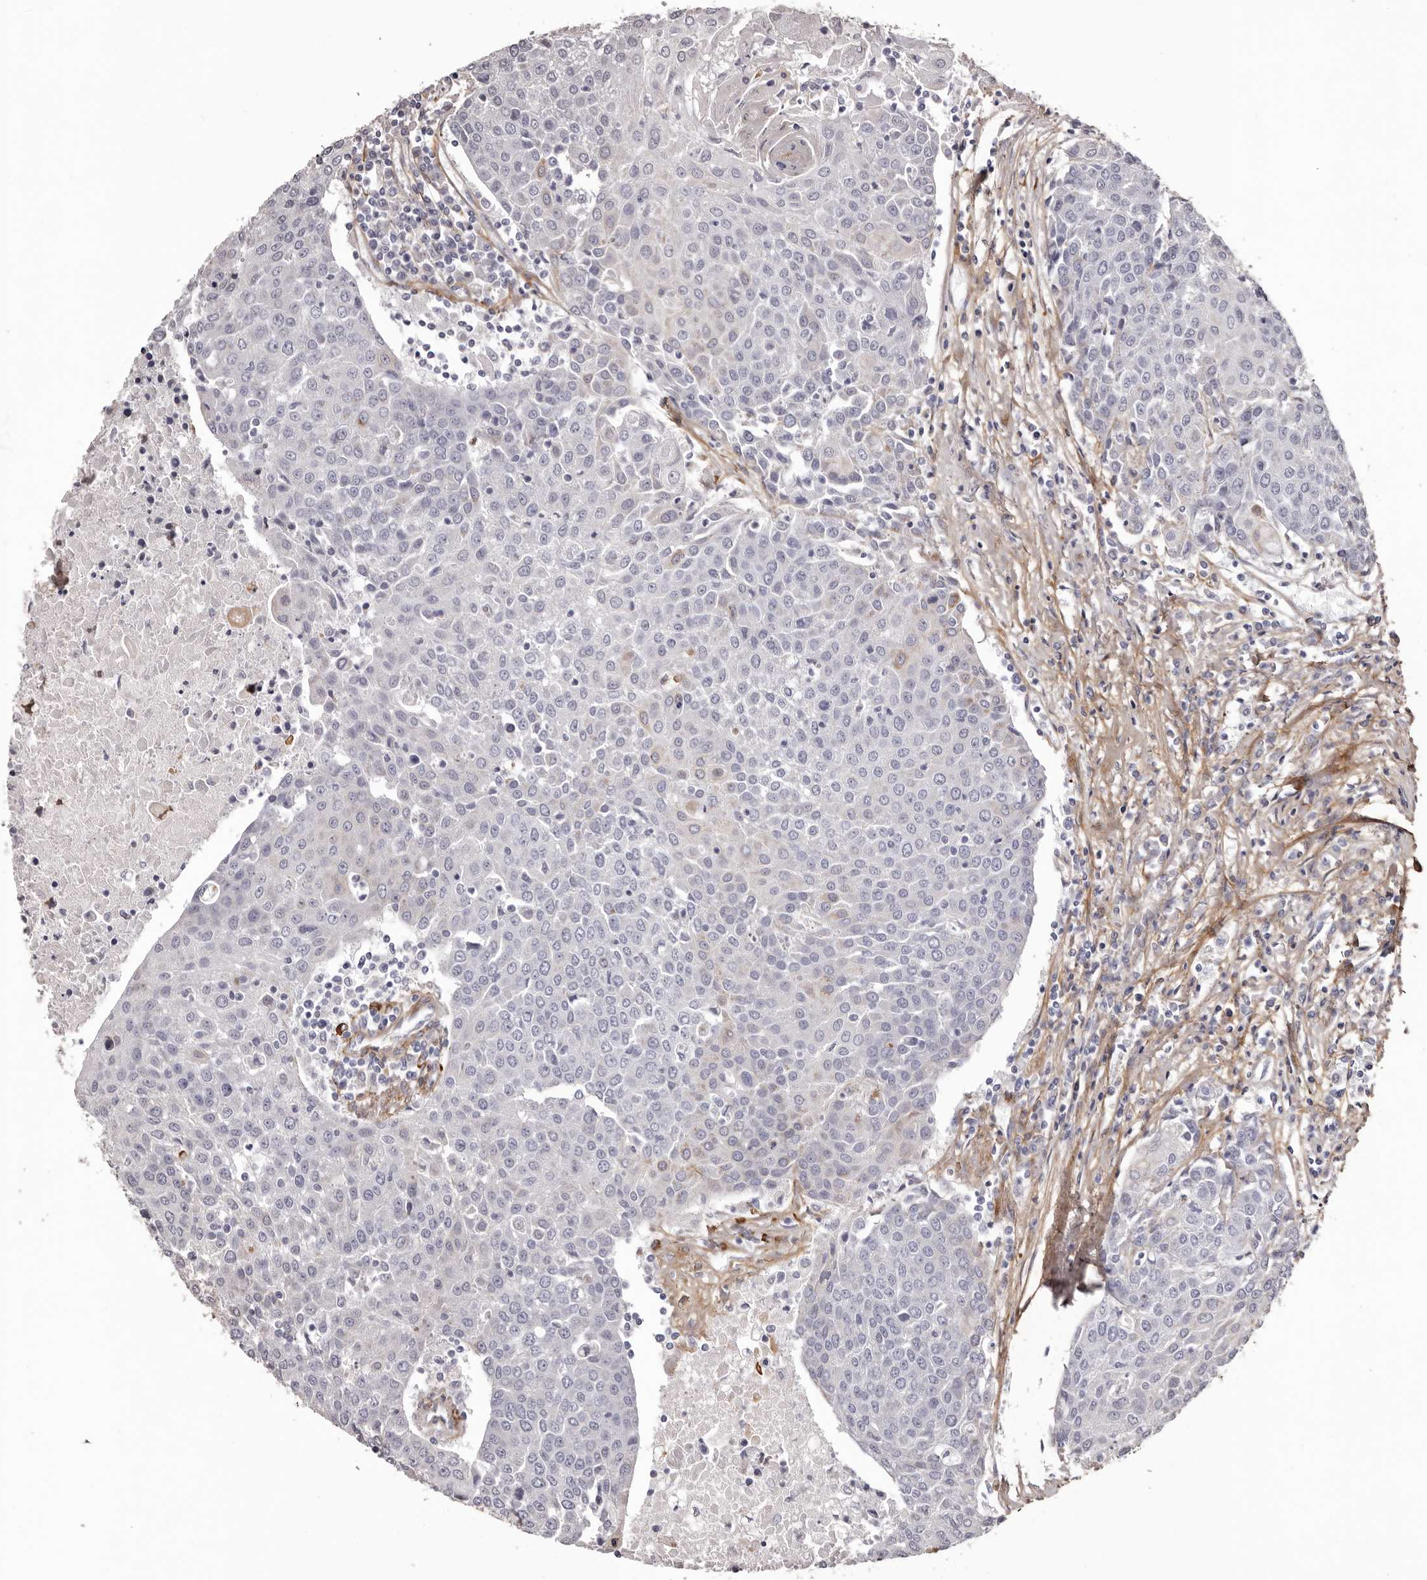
{"staining": {"intensity": "negative", "quantity": "none", "location": "none"}, "tissue": "urothelial cancer", "cell_type": "Tumor cells", "image_type": "cancer", "snomed": [{"axis": "morphology", "description": "Urothelial carcinoma, High grade"}, {"axis": "topography", "description": "Urinary bladder"}], "caption": "Immunohistochemistry micrograph of neoplastic tissue: urothelial cancer stained with DAB (3,3'-diaminobenzidine) demonstrates no significant protein staining in tumor cells.", "gene": "COL6A1", "patient": {"sex": "female", "age": 85}}